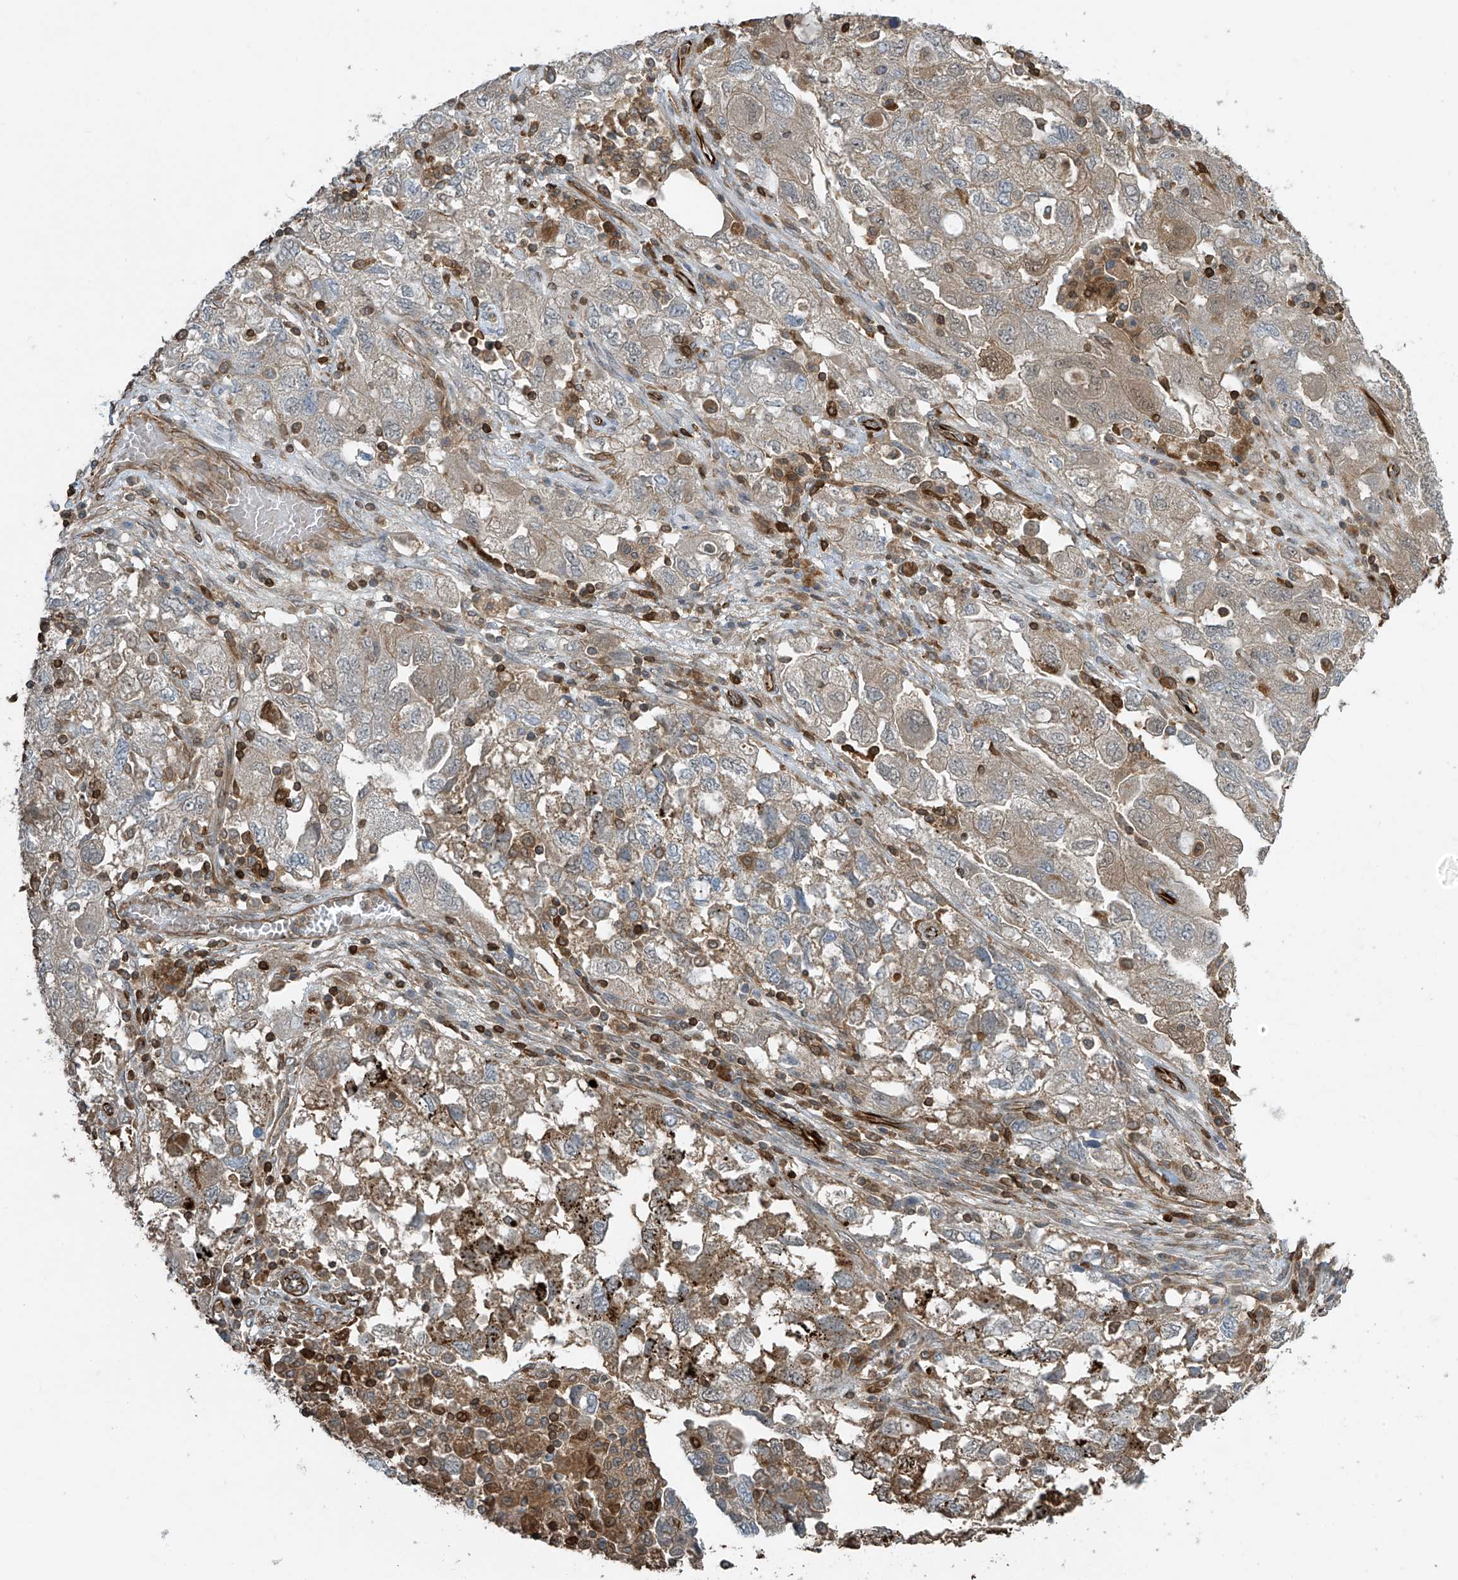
{"staining": {"intensity": "weak", "quantity": "25%-75%", "location": "cytoplasmic/membranous"}, "tissue": "ovarian cancer", "cell_type": "Tumor cells", "image_type": "cancer", "snomed": [{"axis": "morphology", "description": "Carcinoma, NOS"}, {"axis": "morphology", "description": "Cystadenocarcinoma, serous, NOS"}, {"axis": "topography", "description": "Ovary"}], "caption": "Immunohistochemistry (IHC) micrograph of neoplastic tissue: ovarian cancer (carcinoma) stained using immunohistochemistry (IHC) displays low levels of weak protein expression localized specifically in the cytoplasmic/membranous of tumor cells, appearing as a cytoplasmic/membranous brown color.", "gene": "SH3BGRL3", "patient": {"sex": "female", "age": 69}}